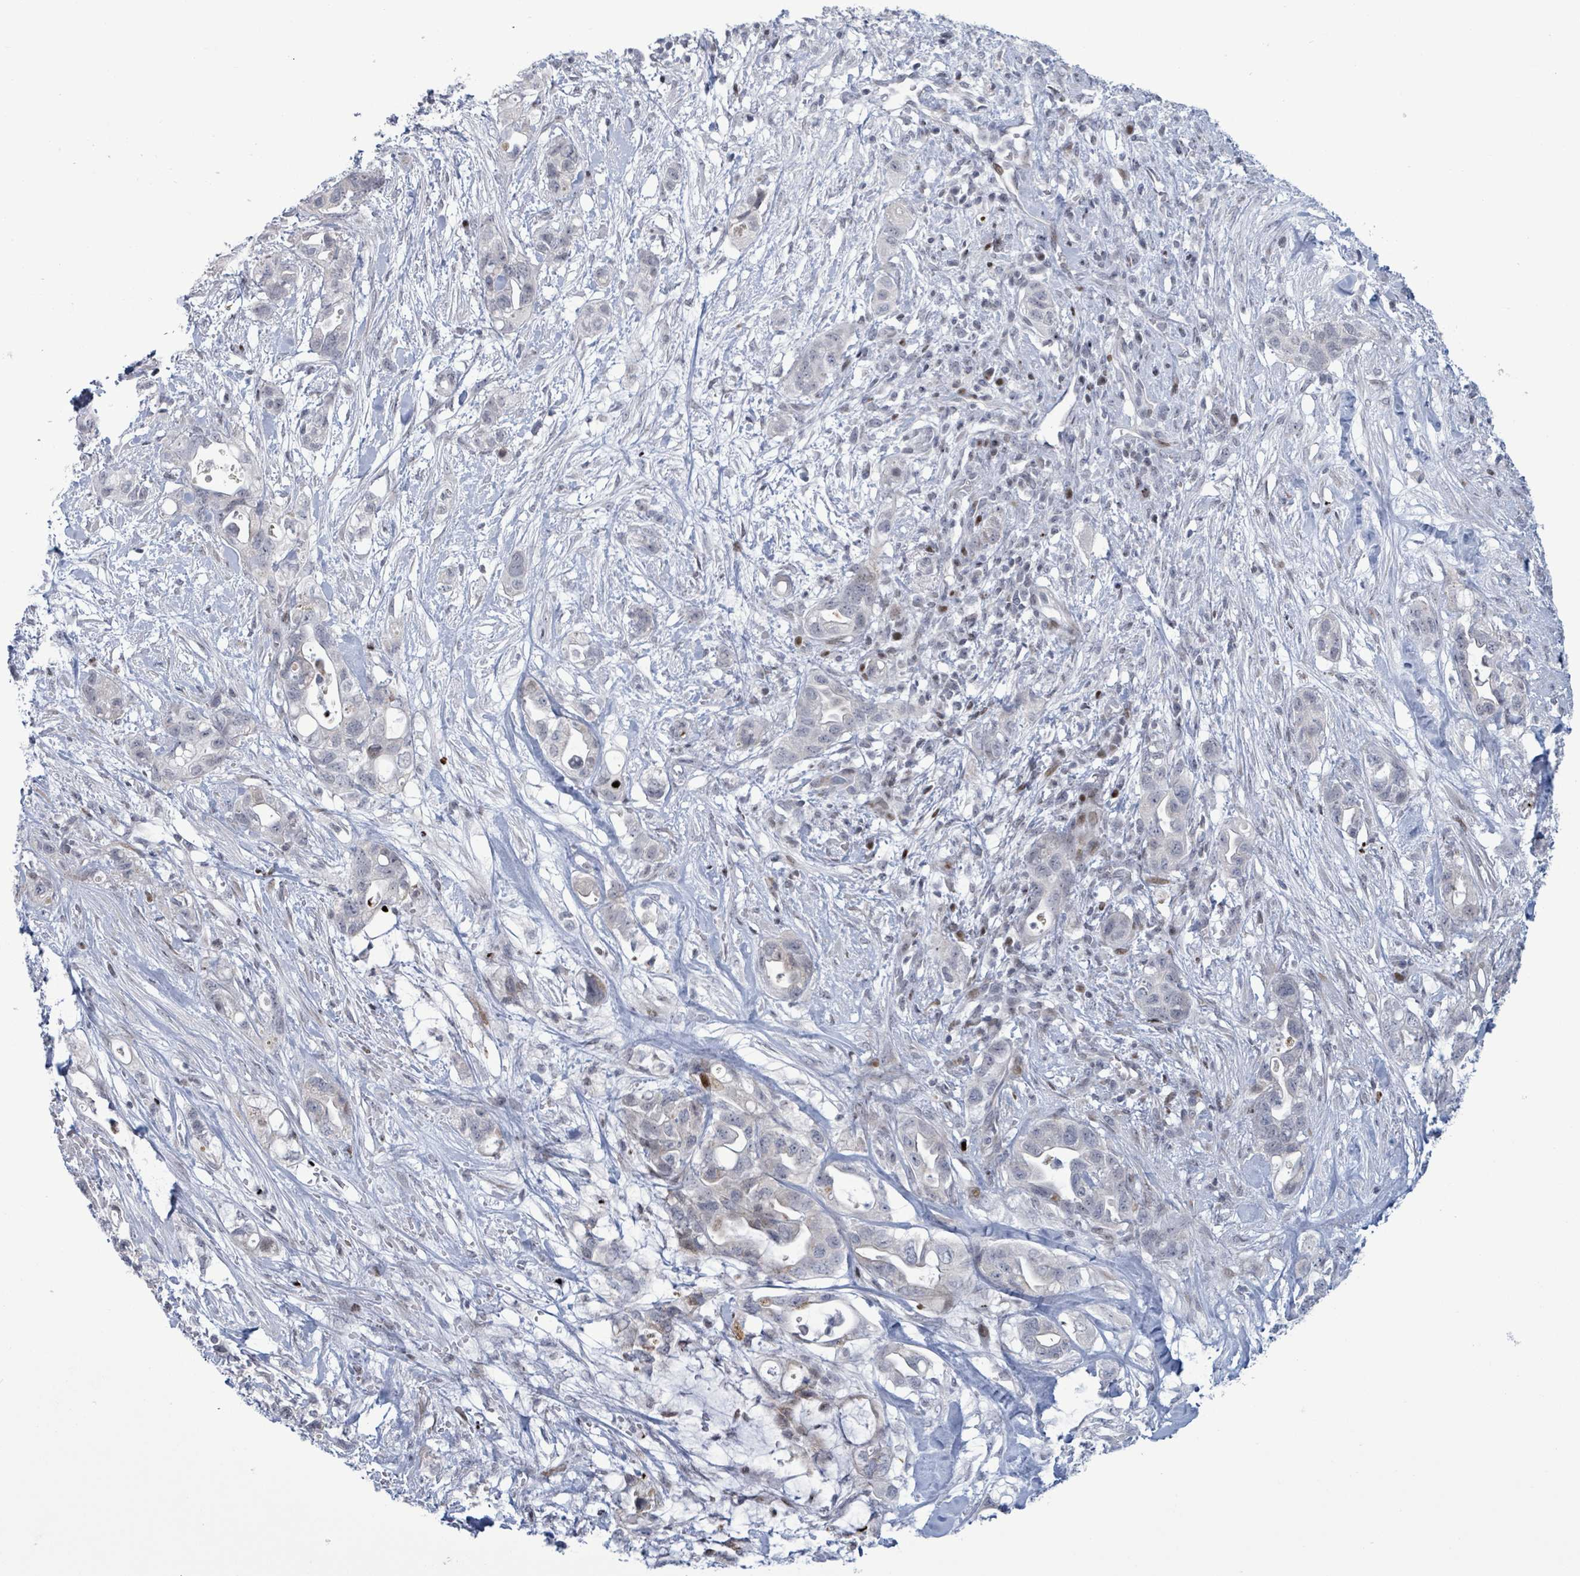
{"staining": {"intensity": "negative", "quantity": "none", "location": "none"}, "tissue": "pancreatic cancer", "cell_type": "Tumor cells", "image_type": "cancer", "snomed": [{"axis": "morphology", "description": "Adenocarcinoma, NOS"}, {"axis": "topography", "description": "Pancreas"}], "caption": "High power microscopy histopathology image of an IHC photomicrograph of pancreatic cancer (adenocarcinoma), revealing no significant staining in tumor cells.", "gene": "FNDC4", "patient": {"sex": "female", "age": 72}}